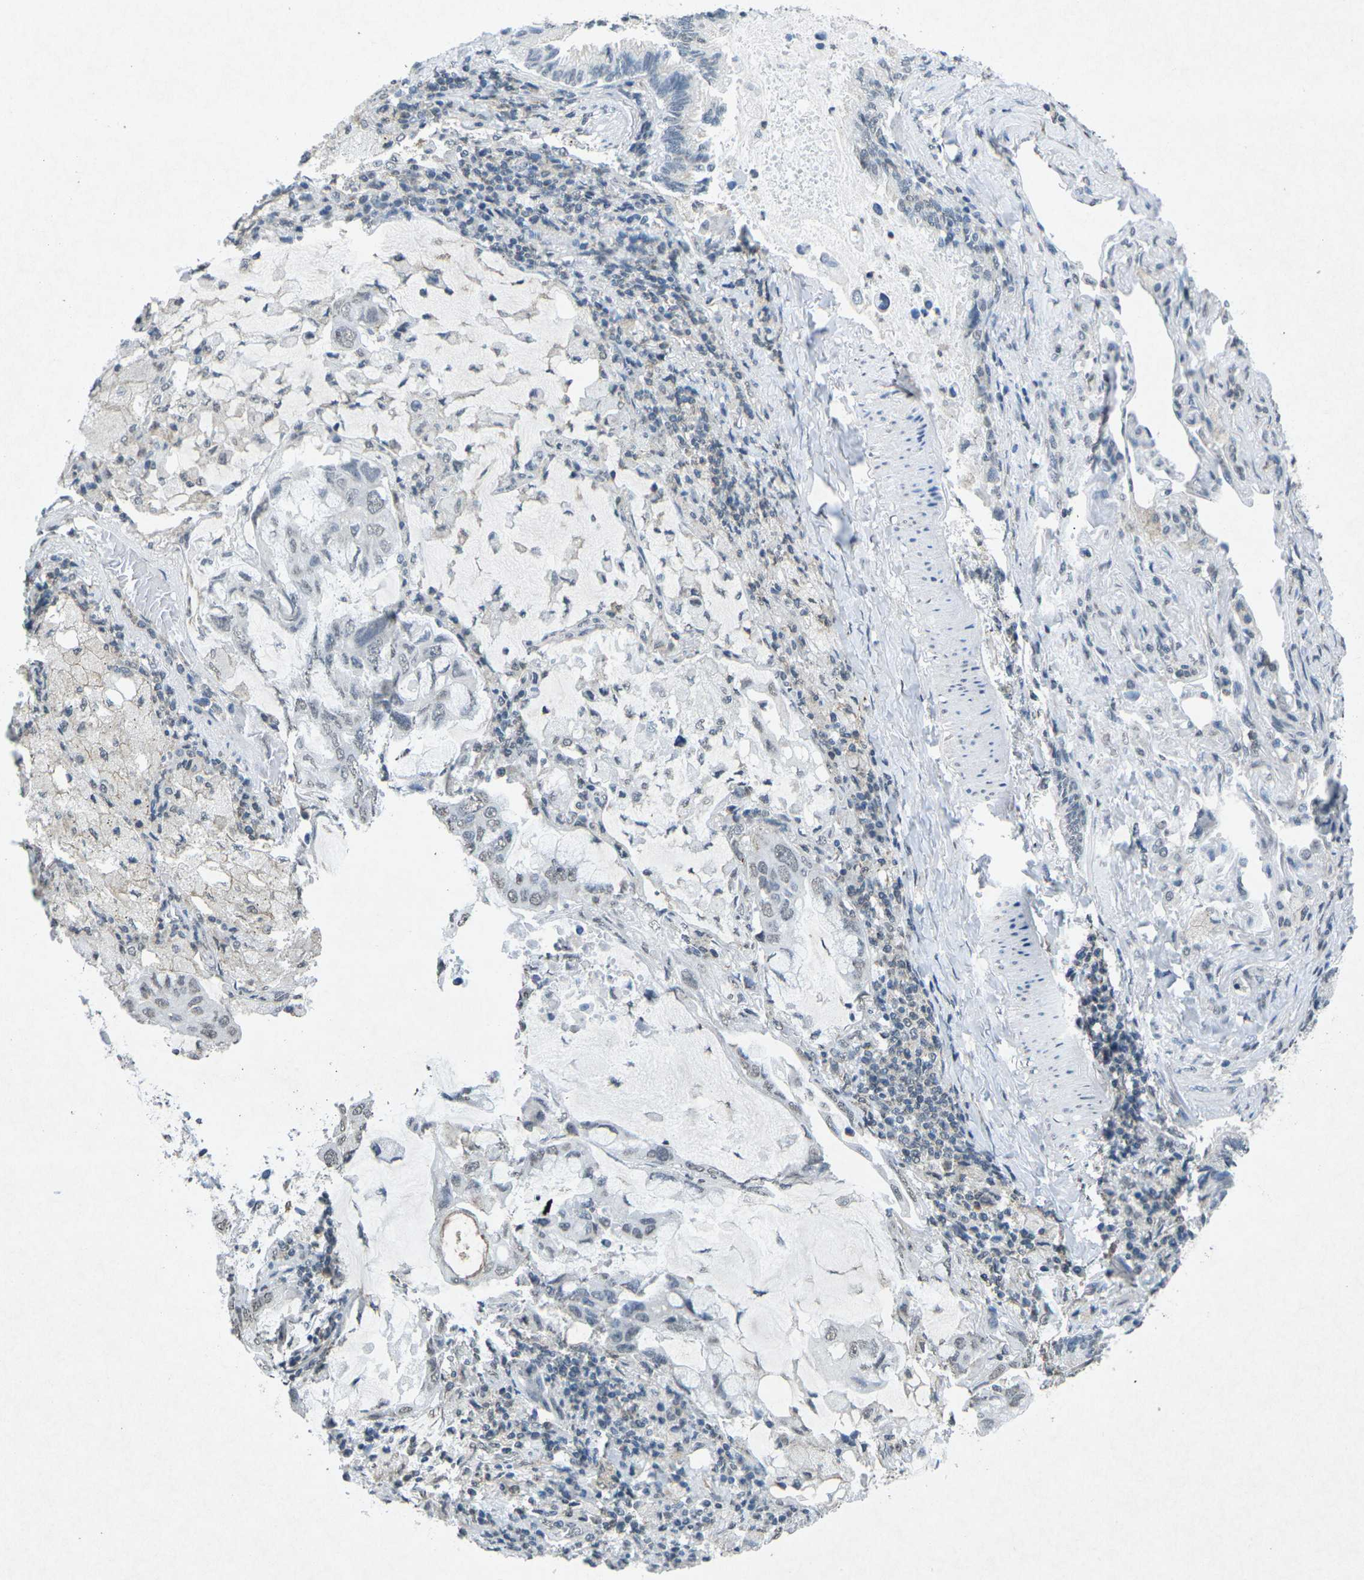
{"staining": {"intensity": "weak", "quantity": "<25%", "location": "nuclear"}, "tissue": "lung cancer", "cell_type": "Tumor cells", "image_type": "cancer", "snomed": [{"axis": "morphology", "description": "Adenocarcinoma, NOS"}, {"axis": "topography", "description": "Lung"}], "caption": "This is a histopathology image of IHC staining of lung cancer, which shows no expression in tumor cells.", "gene": "TFR2", "patient": {"sex": "male", "age": 64}}